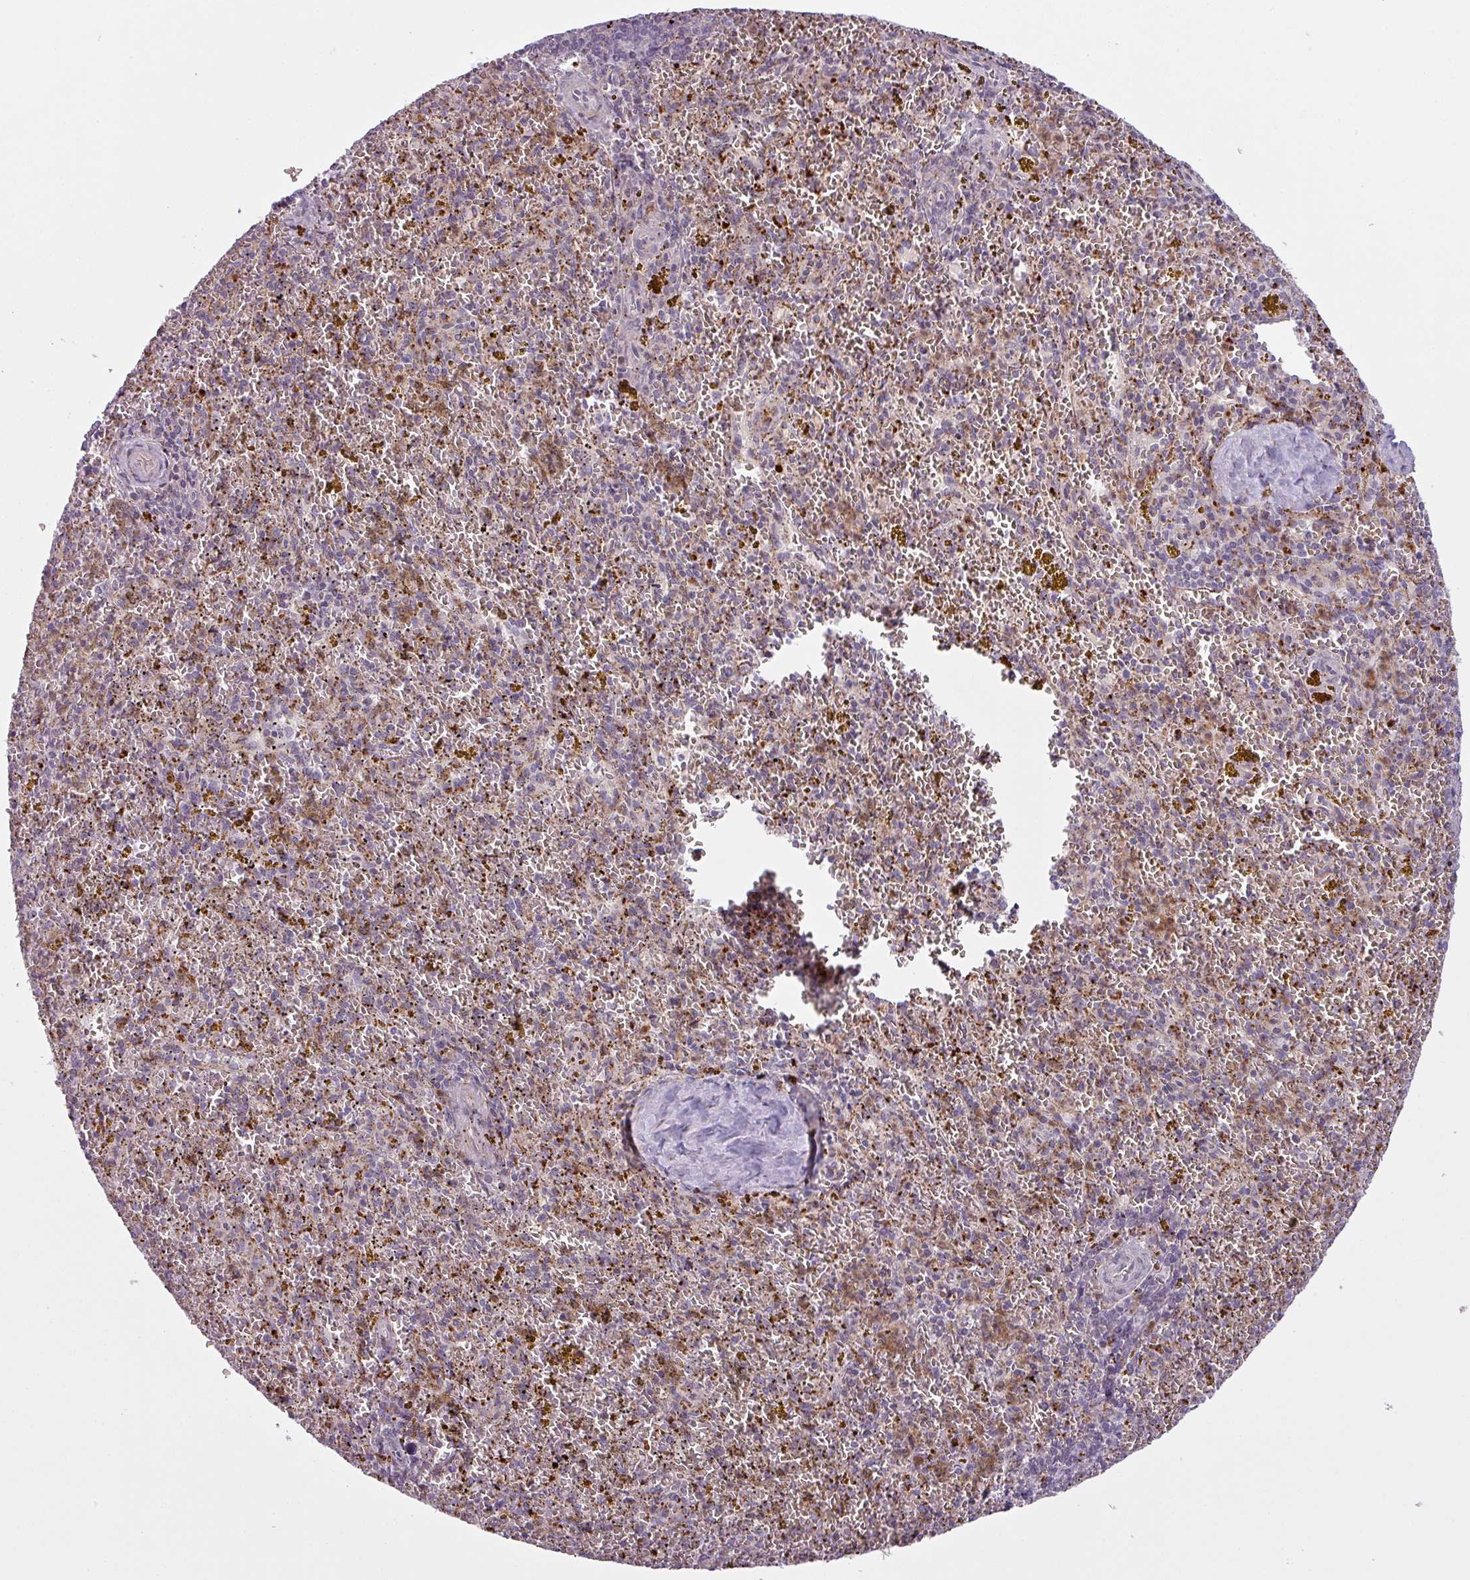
{"staining": {"intensity": "moderate", "quantity": "25%-75%", "location": "cytoplasmic/membranous"}, "tissue": "spleen", "cell_type": "Cells in red pulp", "image_type": "normal", "snomed": [{"axis": "morphology", "description": "Normal tissue, NOS"}, {"axis": "topography", "description": "Spleen"}], "caption": "Immunohistochemistry image of normal spleen: spleen stained using IHC shows medium levels of moderate protein expression localized specifically in the cytoplasmic/membranous of cells in red pulp, appearing as a cytoplasmic/membranous brown color.", "gene": "MAP7D2", "patient": {"sex": "male", "age": 57}}